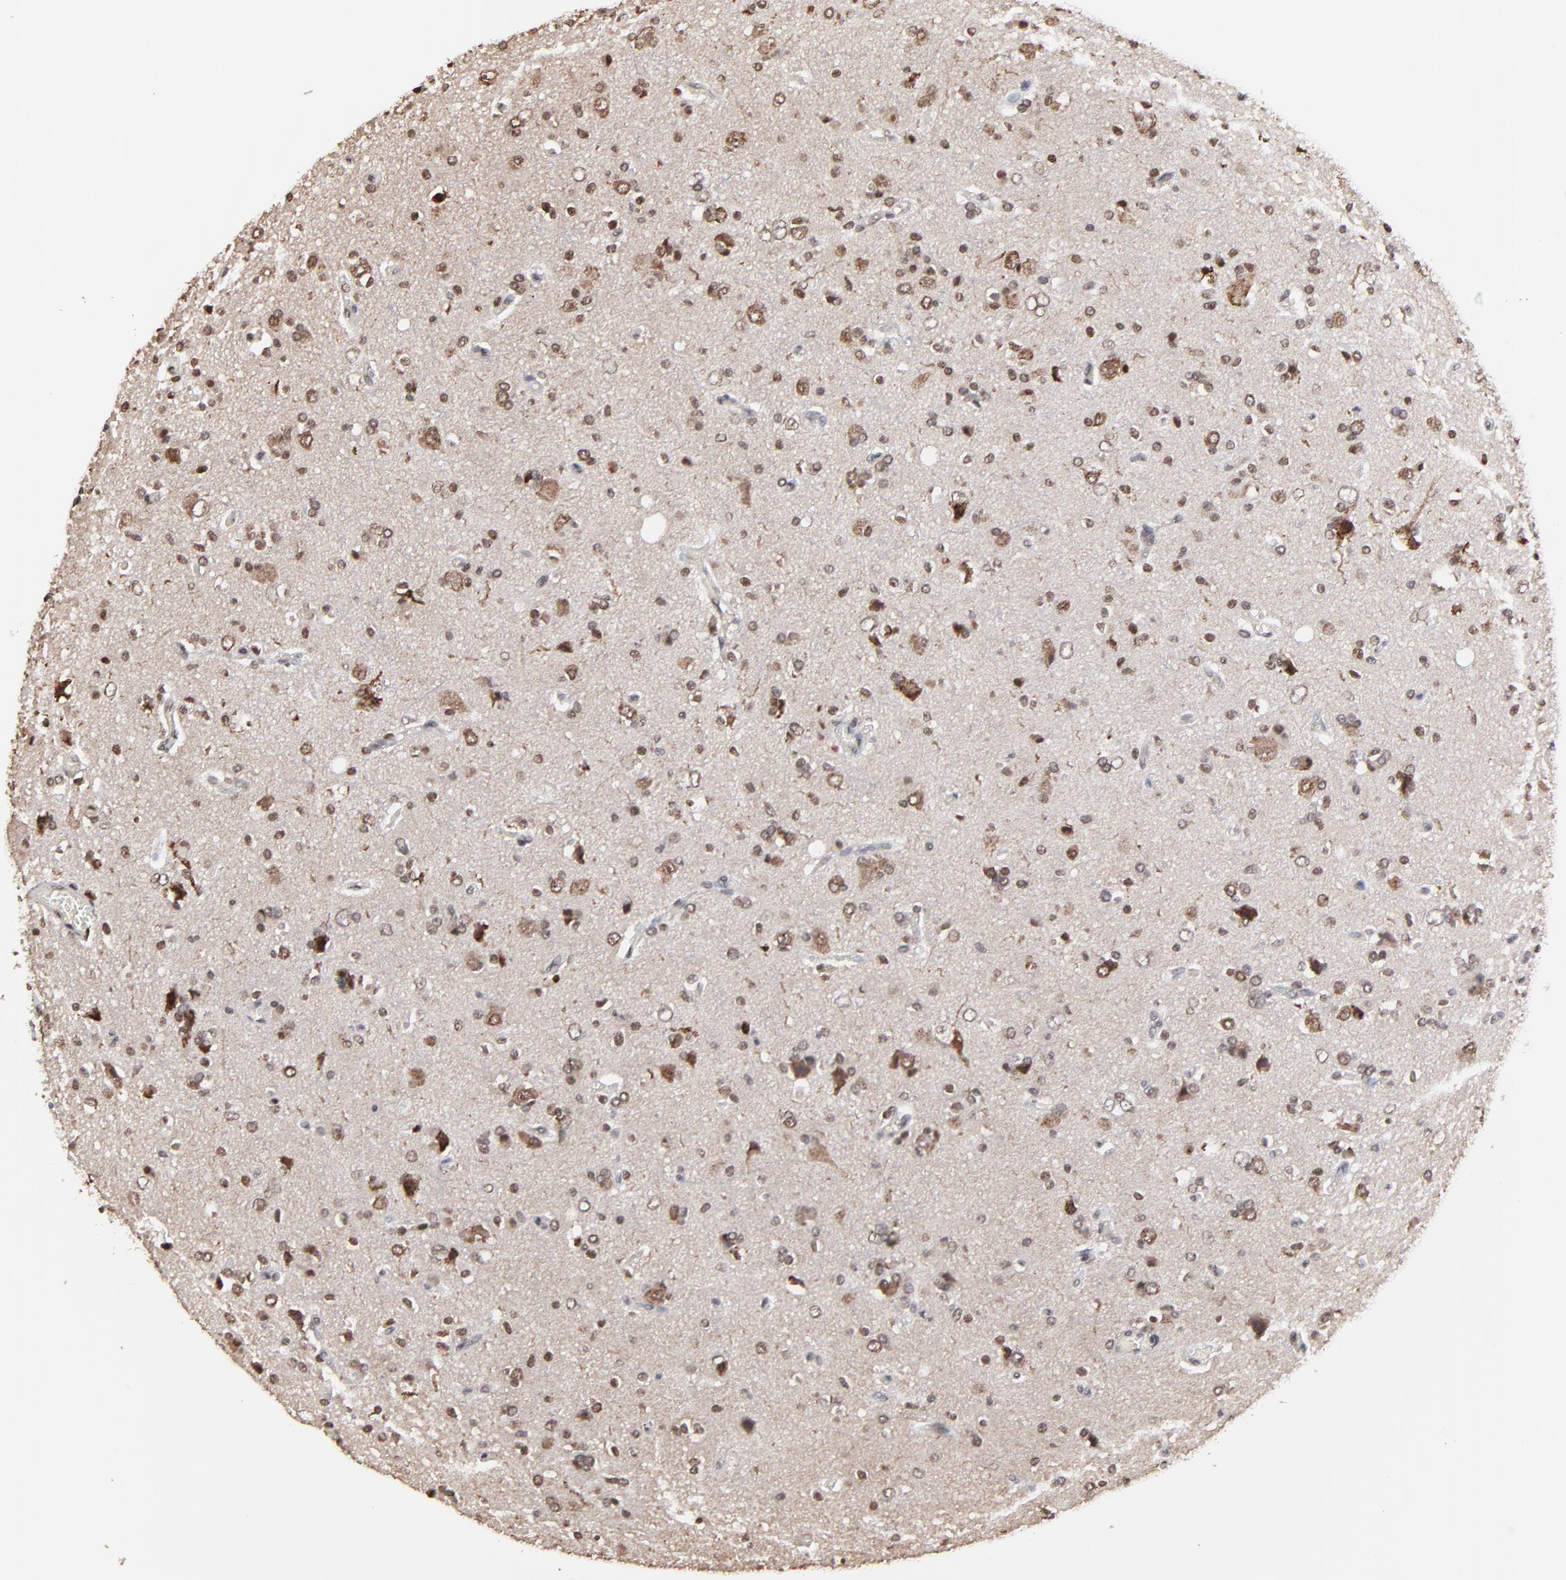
{"staining": {"intensity": "strong", "quantity": "25%-75%", "location": "cytoplasmic/membranous,nuclear"}, "tissue": "glioma", "cell_type": "Tumor cells", "image_type": "cancer", "snomed": [{"axis": "morphology", "description": "Glioma, malignant, High grade"}, {"axis": "topography", "description": "Brain"}], "caption": "Approximately 25%-75% of tumor cells in glioma exhibit strong cytoplasmic/membranous and nuclear protein positivity as visualized by brown immunohistochemical staining.", "gene": "CHM", "patient": {"sex": "male", "age": 47}}